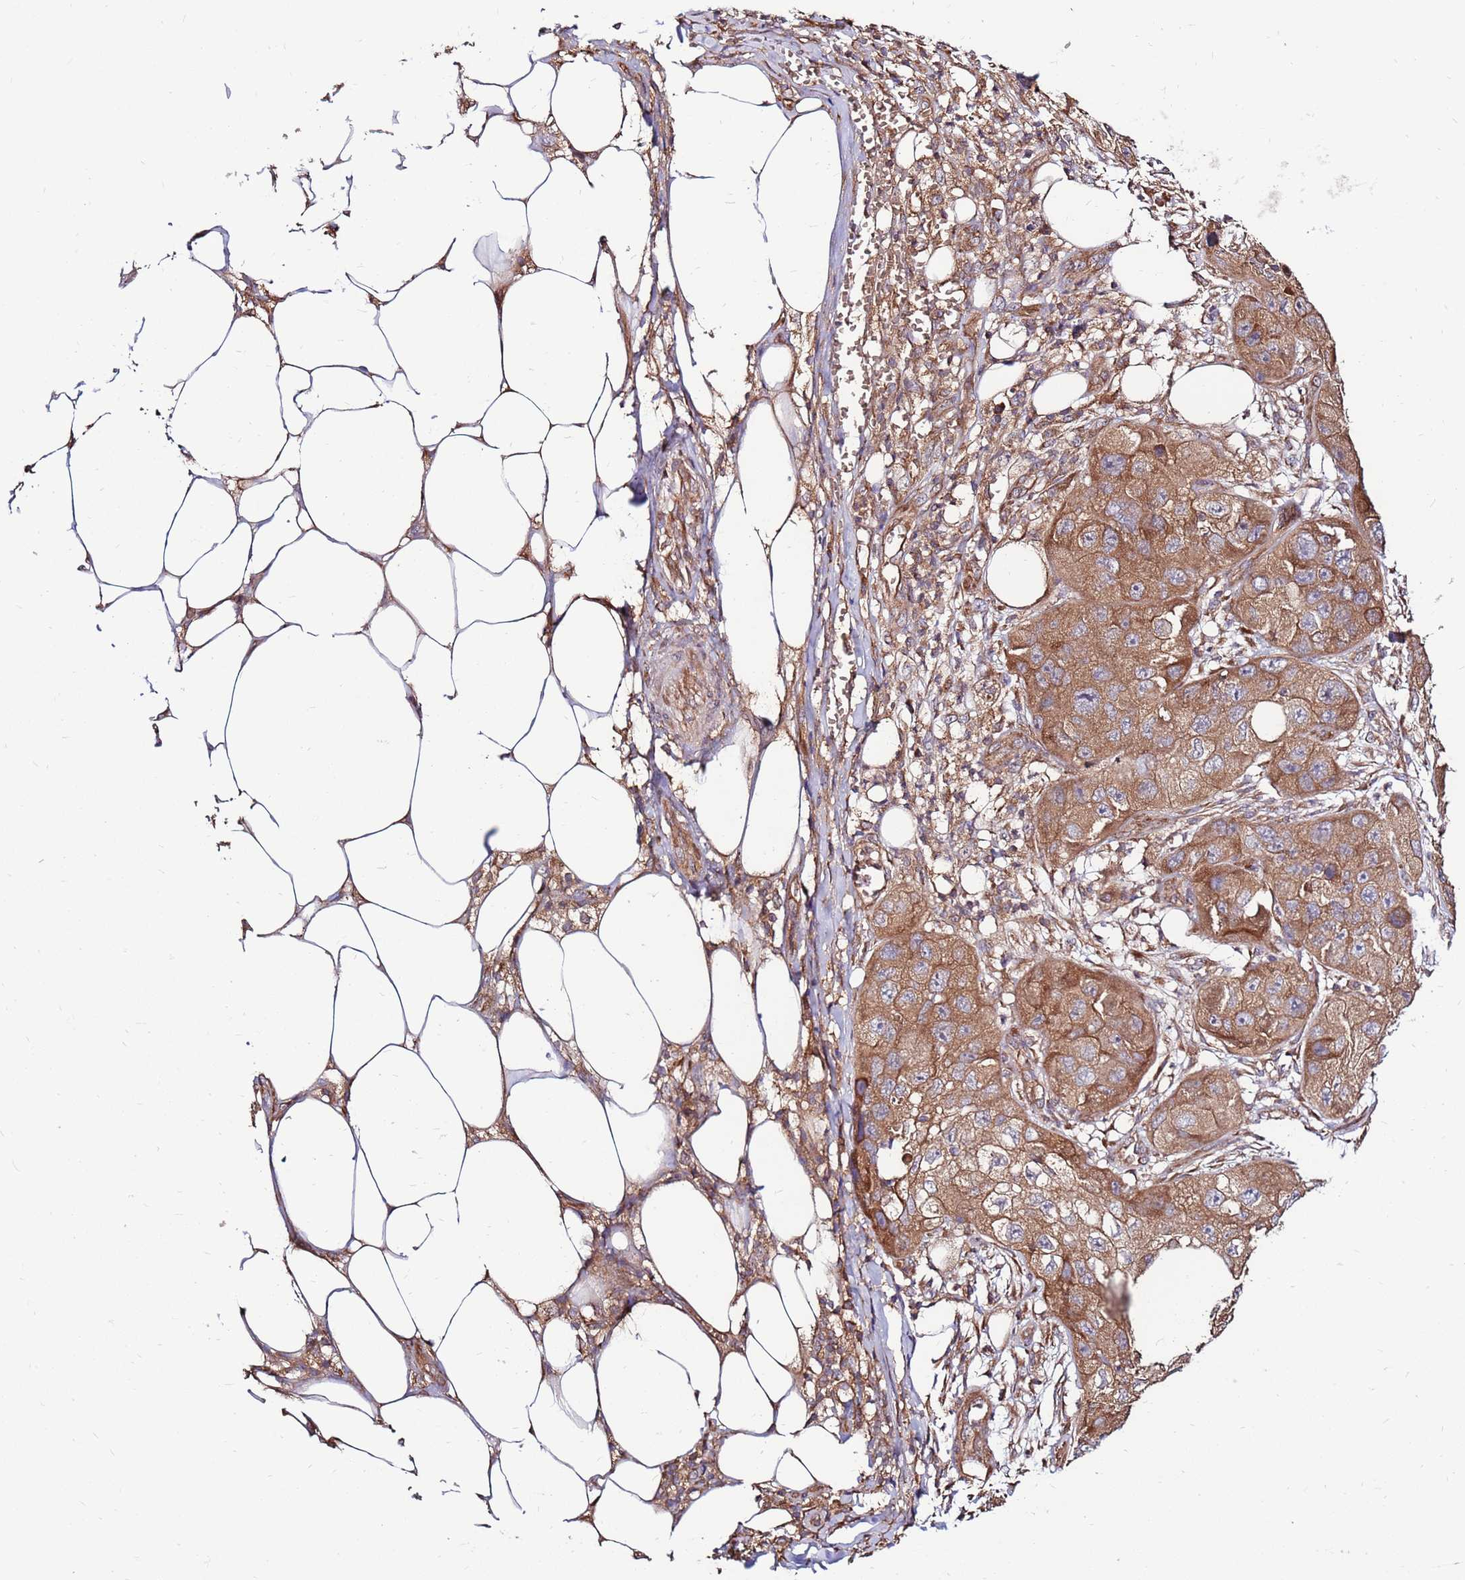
{"staining": {"intensity": "moderate", "quantity": ">75%", "location": "cytoplasmic/membranous"}, "tissue": "skin cancer", "cell_type": "Tumor cells", "image_type": "cancer", "snomed": [{"axis": "morphology", "description": "Squamous cell carcinoma, NOS"}, {"axis": "topography", "description": "Skin"}, {"axis": "topography", "description": "Subcutis"}], "caption": "A high-resolution micrograph shows immunohistochemistry (IHC) staining of squamous cell carcinoma (skin), which exhibits moderate cytoplasmic/membranous staining in approximately >75% of tumor cells.", "gene": "SLC44A5", "patient": {"sex": "male", "age": 73}}